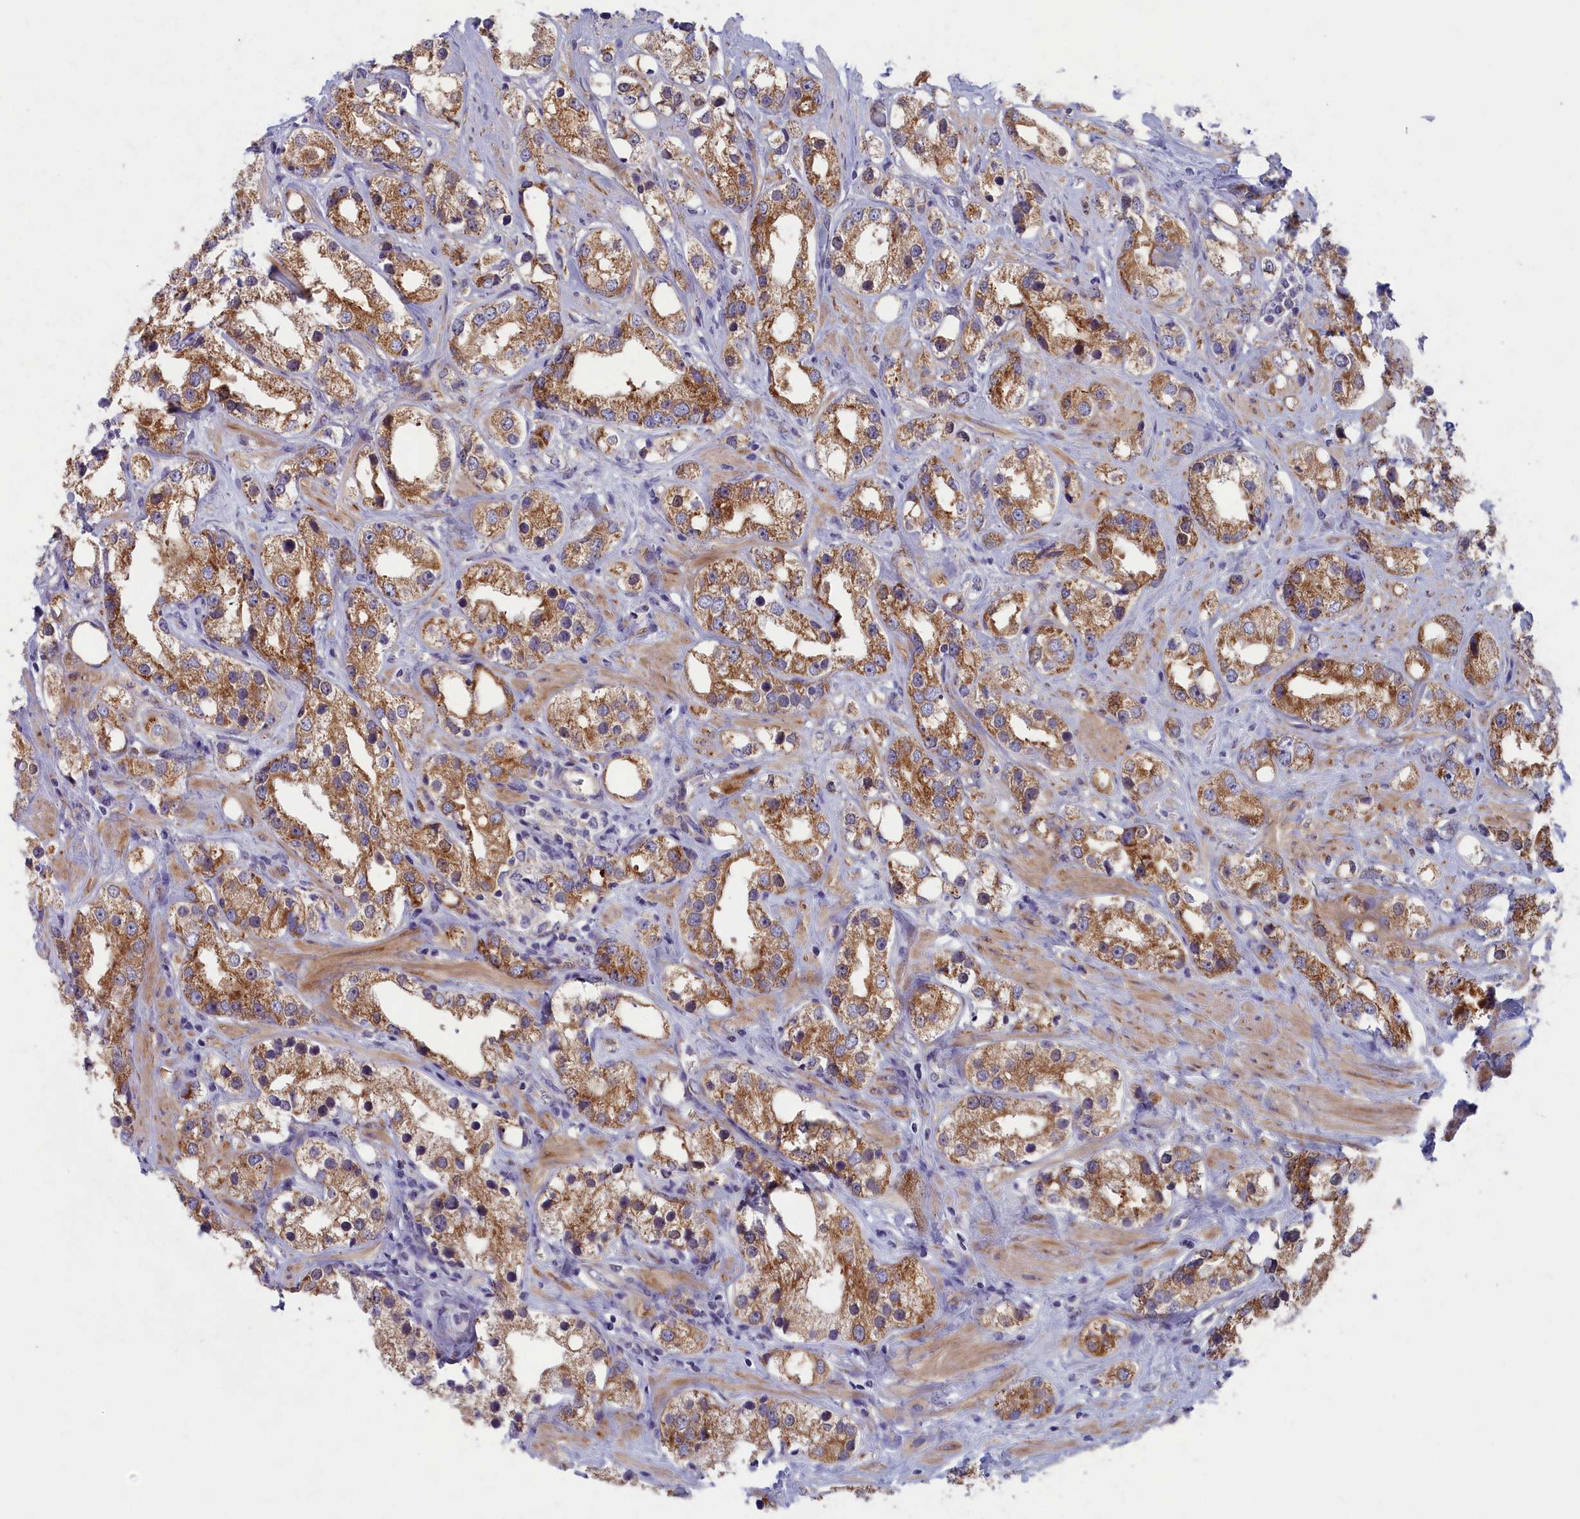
{"staining": {"intensity": "moderate", "quantity": ">75%", "location": "cytoplasmic/membranous"}, "tissue": "prostate cancer", "cell_type": "Tumor cells", "image_type": "cancer", "snomed": [{"axis": "morphology", "description": "Adenocarcinoma, NOS"}, {"axis": "topography", "description": "Prostate"}], "caption": "IHC (DAB) staining of prostate adenocarcinoma exhibits moderate cytoplasmic/membranous protein expression in approximately >75% of tumor cells.", "gene": "MRPS25", "patient": {"sex": "male", "age": 79}}